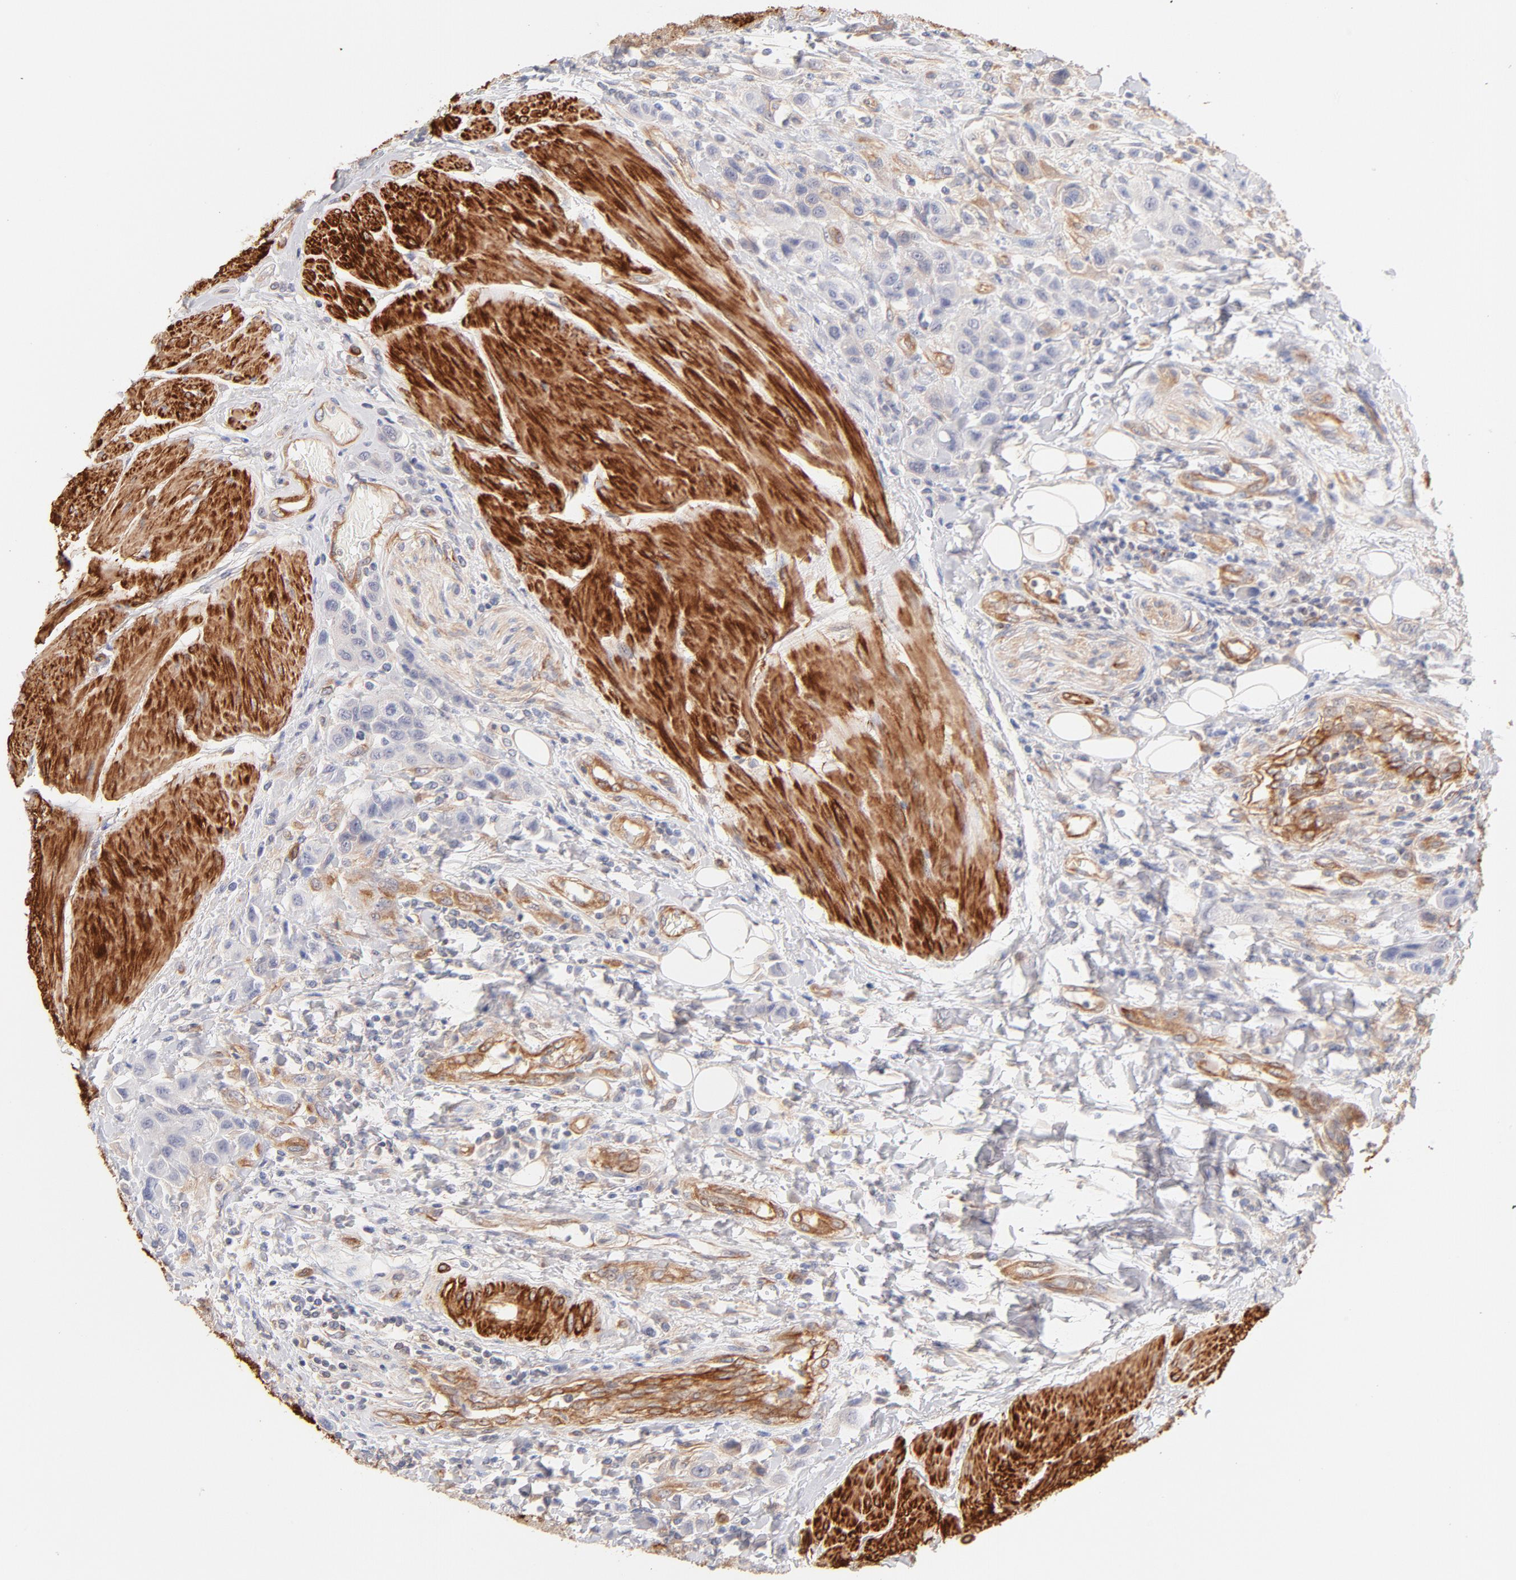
{"staining": {"intensity": "weak", "quantity": "<25%", "location": "cytoplasmic/membranous"}, "tissue": "urothelial cancer", "cell_type": "Tumor cells", "image_type": "cancer", "snomed": [{"axis": "morphology", "description": "Urothelial carcinoma, High grade"}, {"axis": "topography", "description": "Urinary bladder"}], "caption": "High magnification brightfield microscopy of urothelial cancer stained with DAB (3,3'-diaminobenzidine) (brown) and counterstained with hematoxylin (blue): tumor cells show no significant expression.", "gene": "LDLRAP1", "patient": {"sex": "male", "age": 50}}